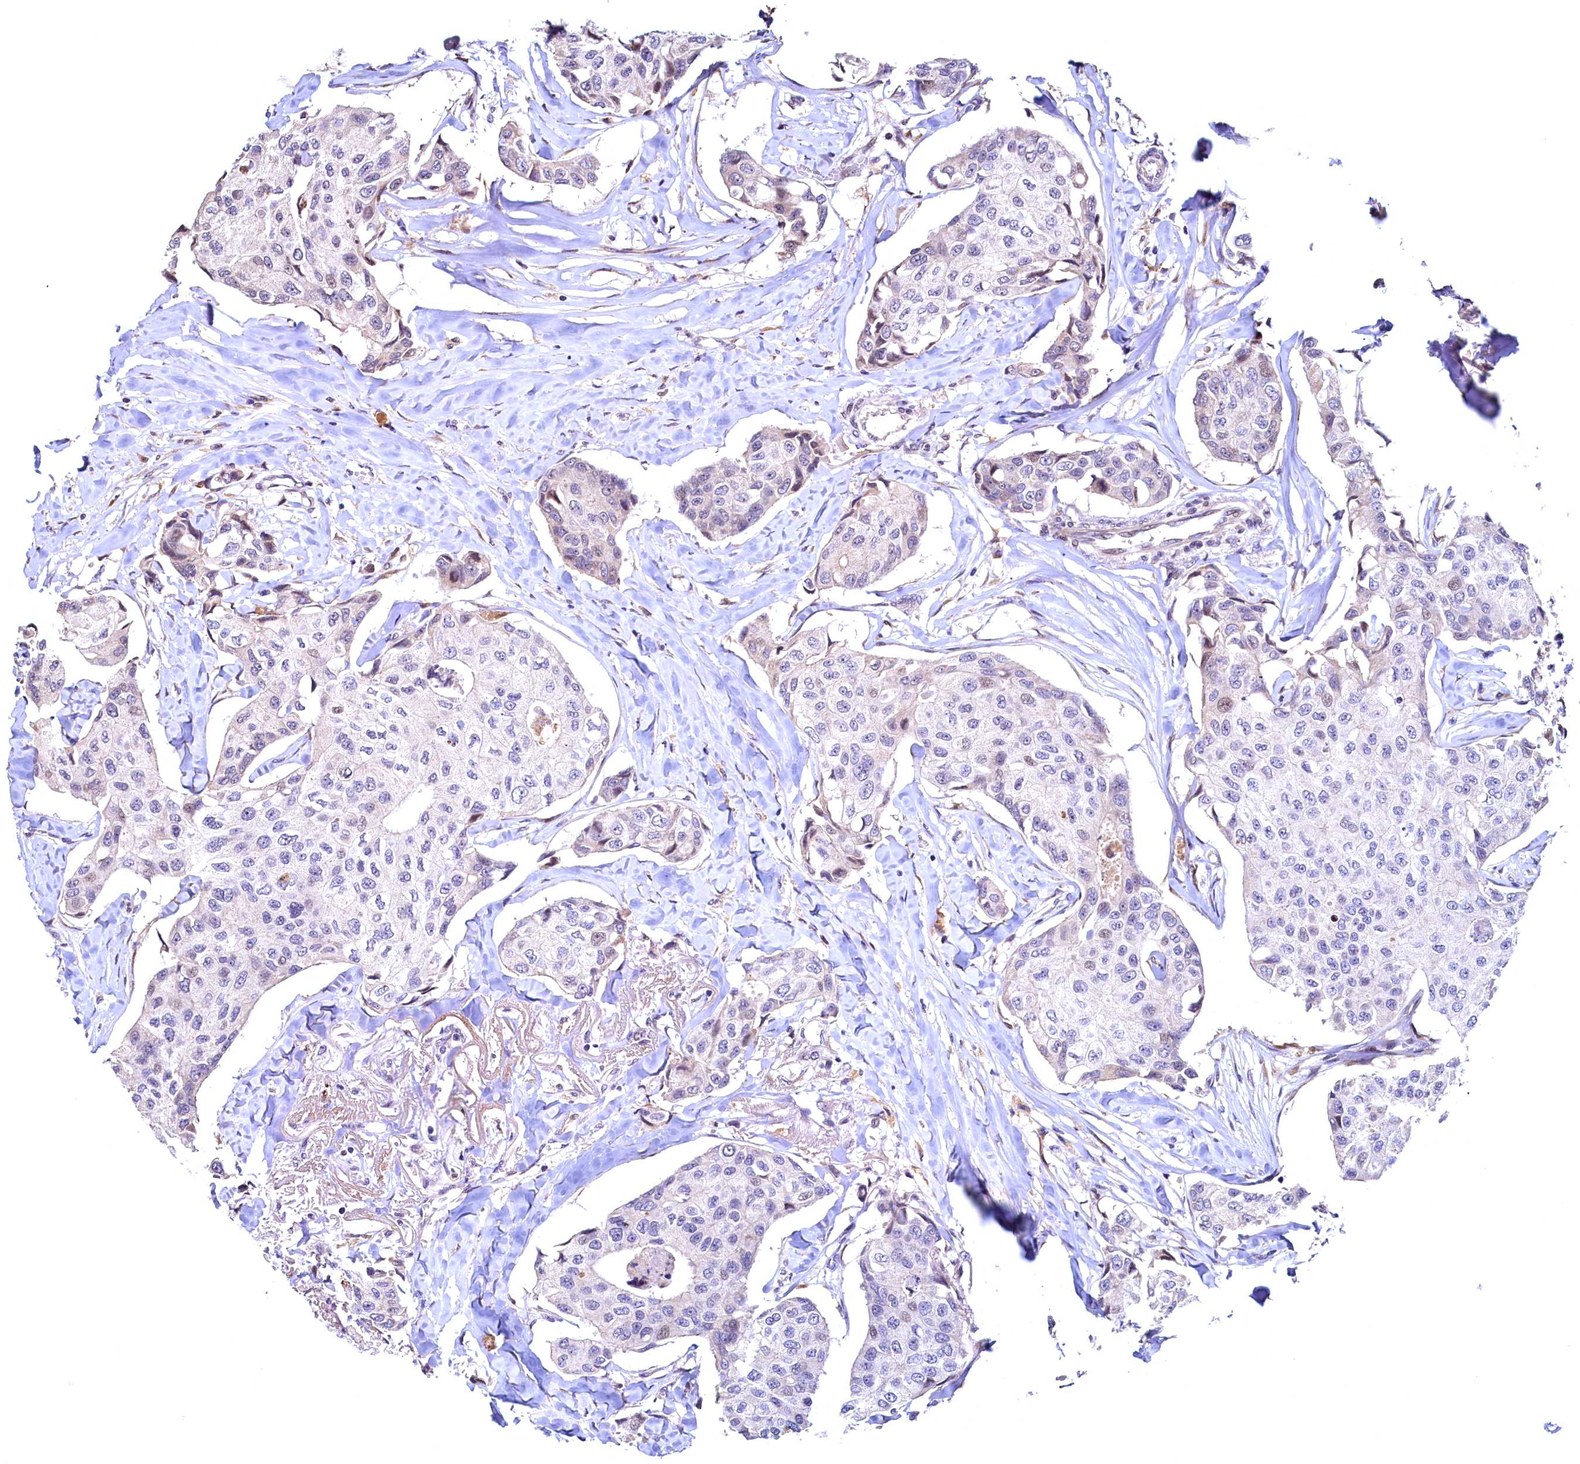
{"staining": {"intensity": "negative", "quantity": "none", "location": "none"}, "tissue": "breast cancer", "cell_type": "Tumor cells", "image_type": "cancer", "snomed": [{"axis": "morphology", "description": "Duct carcinoma"}, {"axis": "topography", "description": "Breast"}], "caption": "IHC micrograph of breast invasive ductal carcinoma stained for a protein (brown), which shows no expression in tumor cells.", "gene": "LATS2", "patient": {"sex": "female", "age": 80}}